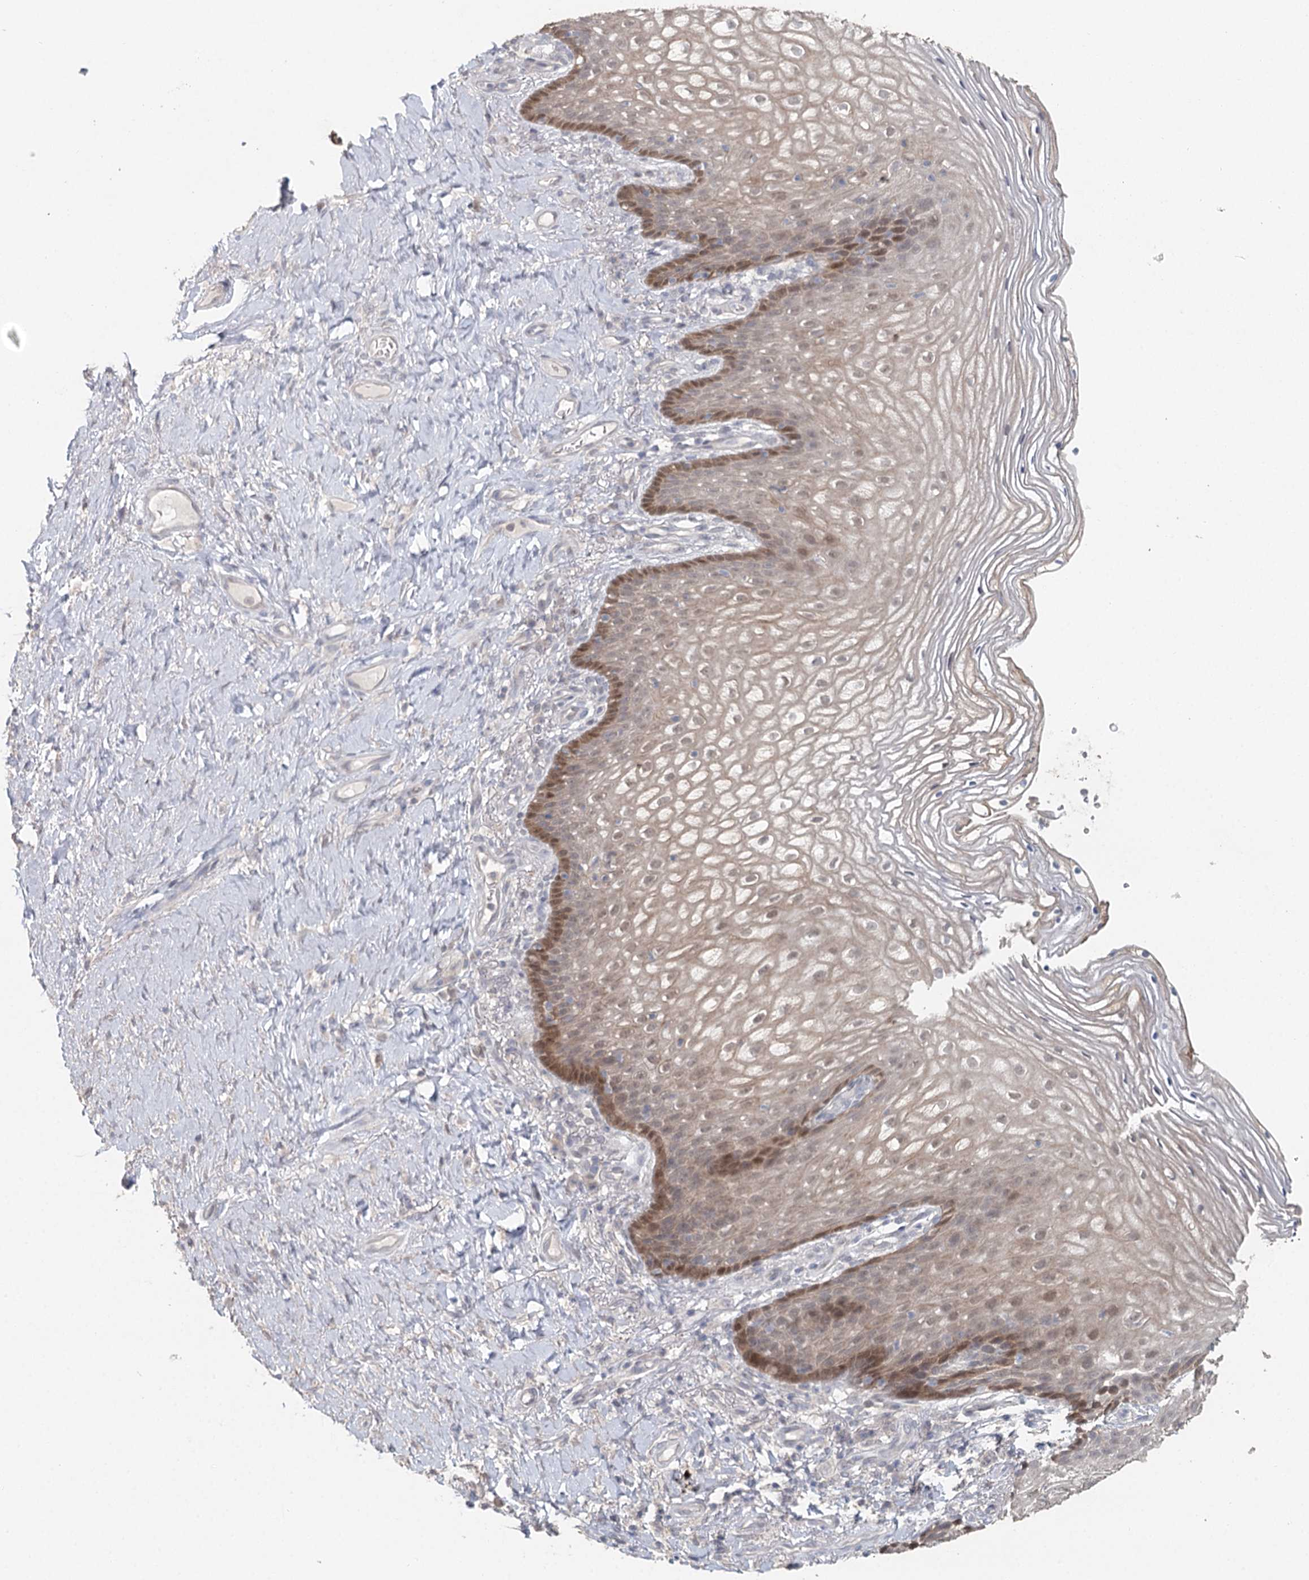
{"staining": {"intensity": "moderate", "quantity": "25%-75%", "location": "nuclear"}, "tissue": "vagina", "cell_type": "Squamous epithelial cells", "image_type": "normal", "snomed": [{"axis": "morphology", "description": "Normal tissue, NOS"}, {"axis": "topography", "description": "Vagina"}], "caption": "Moderate nuclear protein staining is seen in approximately 25%-75% of squamous epithelial cells in vagina. (DAB (3,3'-diaminobenzidine) IHC with brightfield microscopy, high magnification).", "gene": "ADK", "patient": {"sex": "female", "age": 60}}